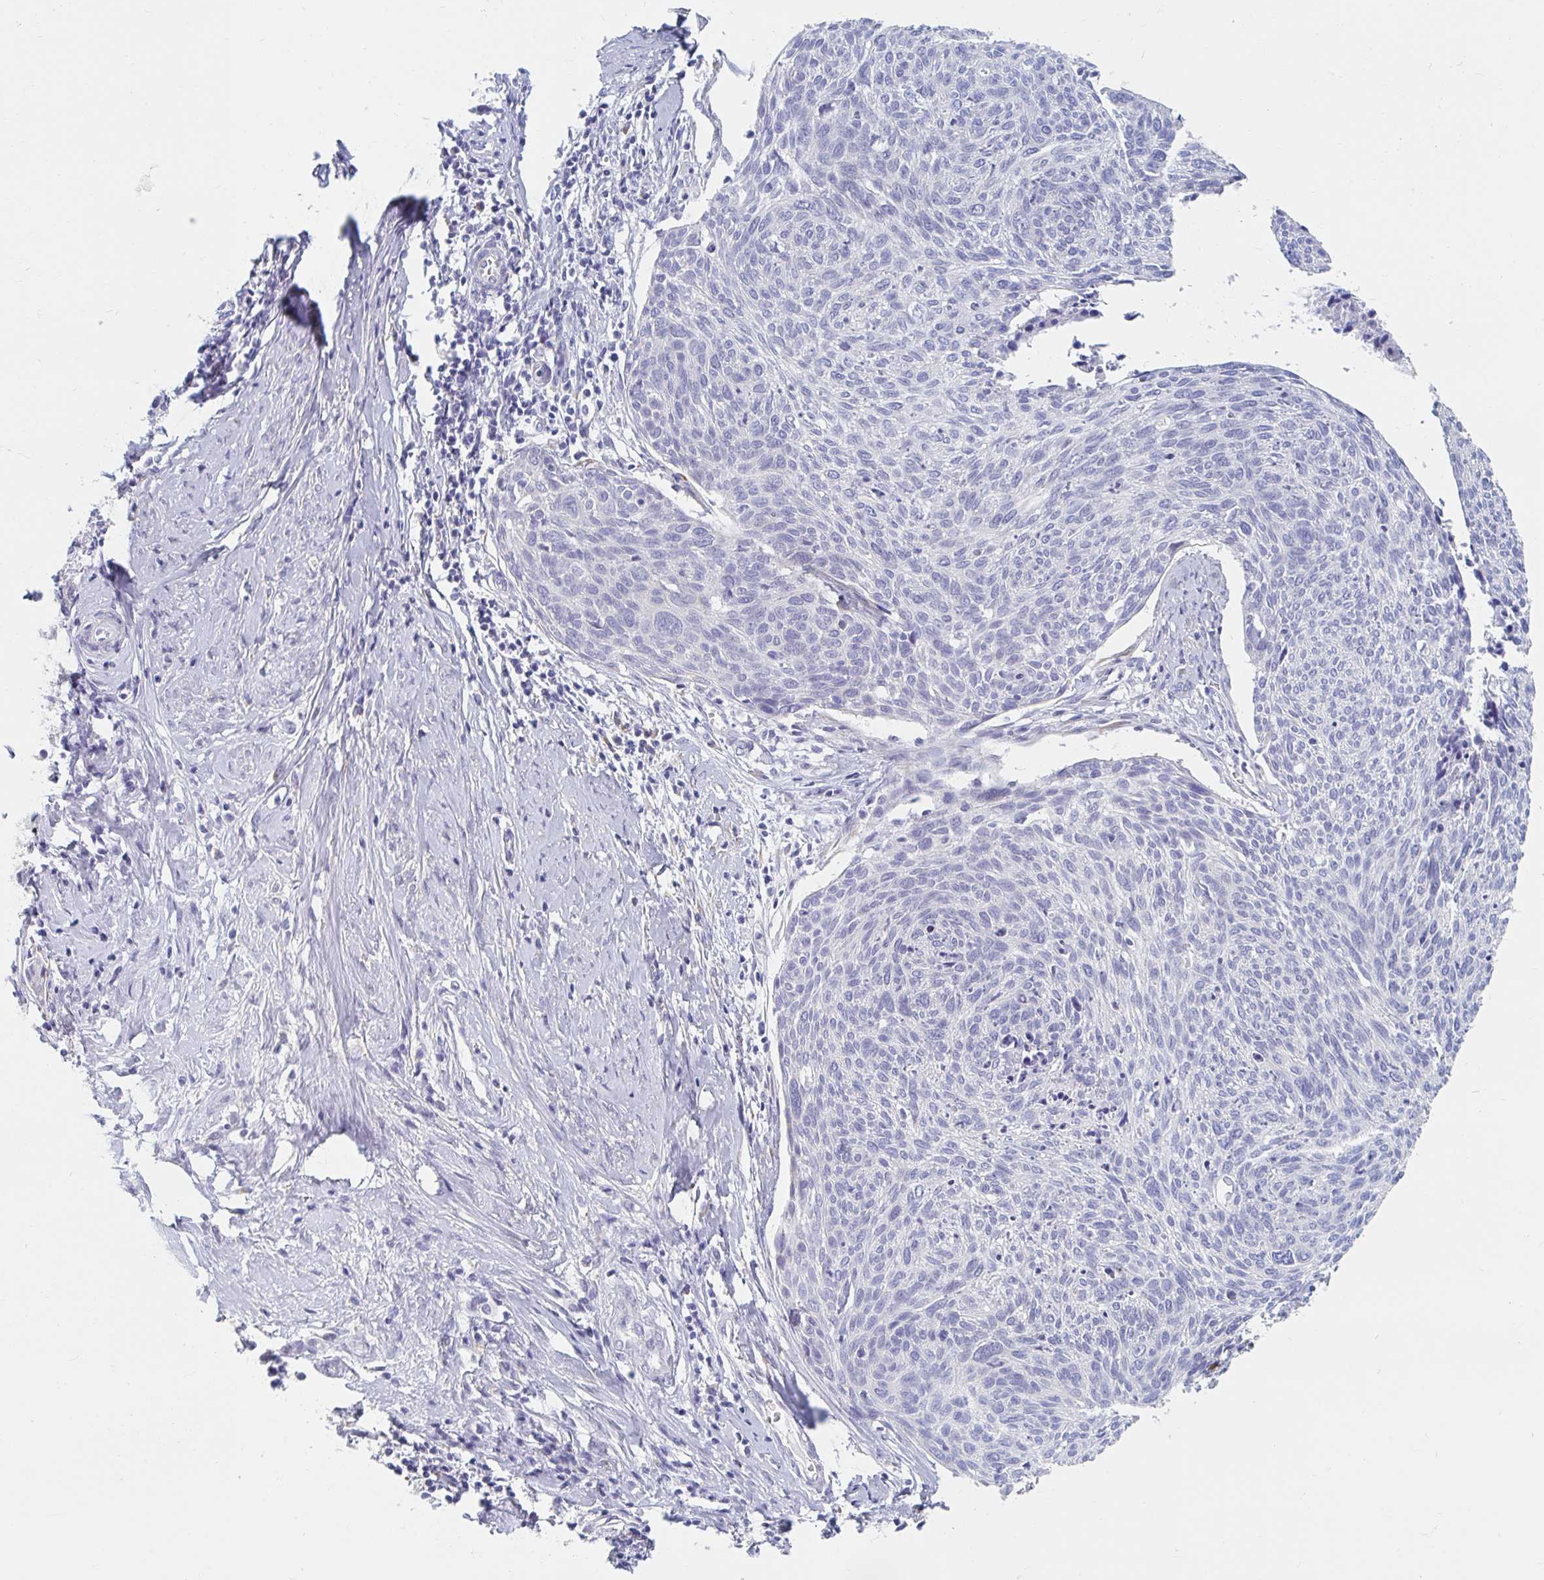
{"staining": {"intensity": "negative", "quantity": "none", "location": "none"}, "tissue": "cervical cancer", "cell_type": "Tumor cells", "image_type": "cancer", "snomed": [{"axis": "morphology", "description": "Squamous cell carcinoma, NOS"}, {"axis": "topography", "description": "Cervix"}], "caption": "Protein analysis of cervical cancer displays no significant positivity in tumor cells.", "gene": "MYLK2", "patient": {"sex": "female", "age": 49}}